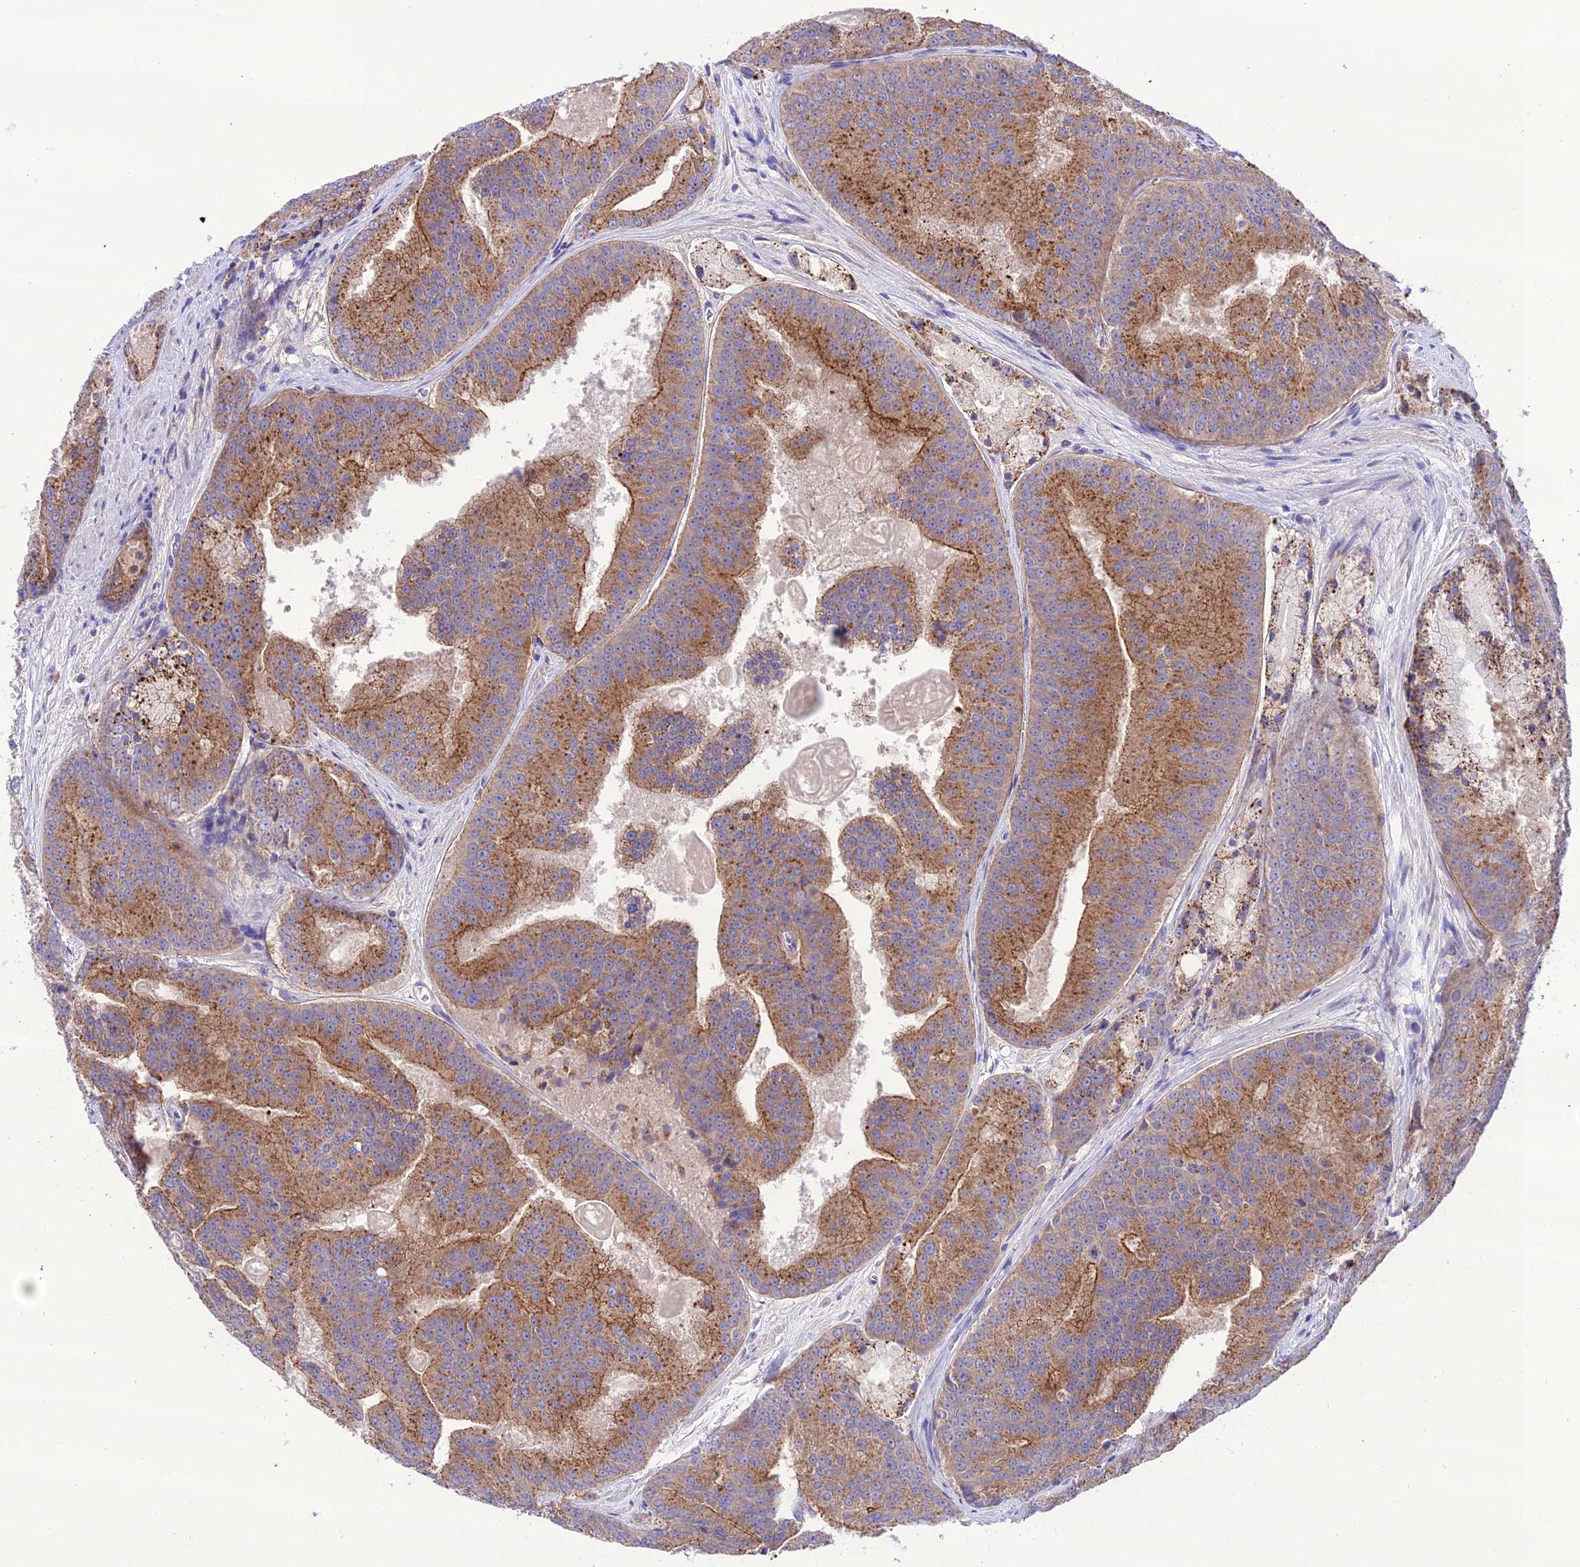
{"staining": {"intensity": "moderate", "quantity": ">75%", "location": "cytoplasmic/membranous"}, "tissue": "prostate cancer", "cell_type": "Tumor cells", "image_type": "cancer", "snomed": [{"axis": "morphology", "description": "Adenocarcinoma, High grade"}, {"axis": "topography", "description": "Prostate"}], "caption": "Brown immunohistochemical staining in human prostate cancer (high-grade adenocarcinoma) displays moderate cytoplasmic/membranous positivity in about >75% of tumor cells. (Stains: DAB in brown, nuclei in blue, Microscopy: brightfield microscopy at high magnification).", "gene": "LACTB2", "patient": {"sex": "male", "age": 61}}